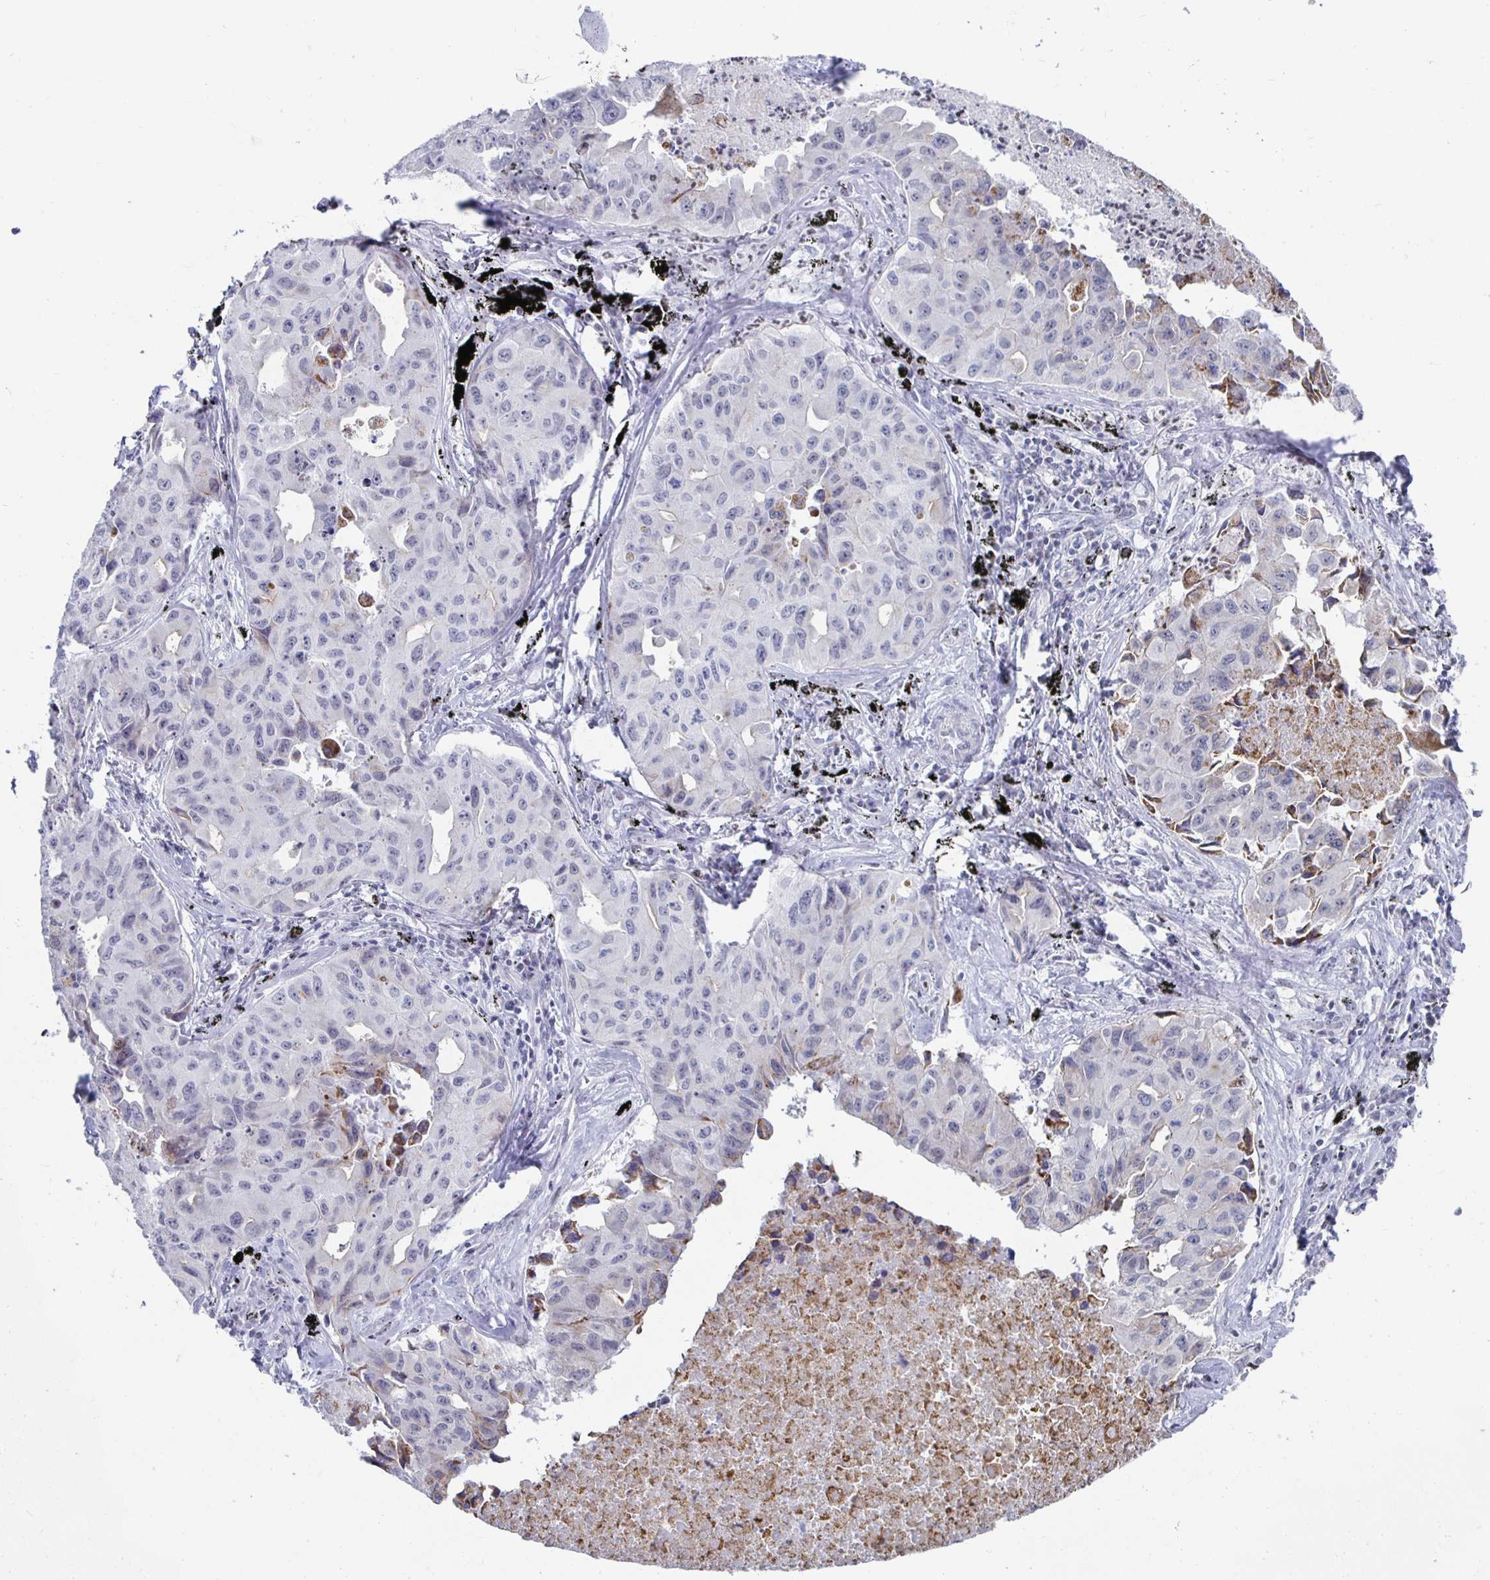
{"staining": {"intensity": "negative", "quantity": "none", "location": "none"}, "tissue": "lung cancer", "cell_type": "Tumor cells", "image_type": "cancer", "snomed": [{"axis": "morphology", "description": "Adenocarcinoma, NOS"}, {"axis": "topography", "description": "Lymph node"}, {"axis": "topography", "description": "Lung"}], "caption": "A micrograph of human lung adenocarcinoma is negative for staining in tumor cells.", "gene": "NOCT", "patient": {"sex": "male", "age": 64}}